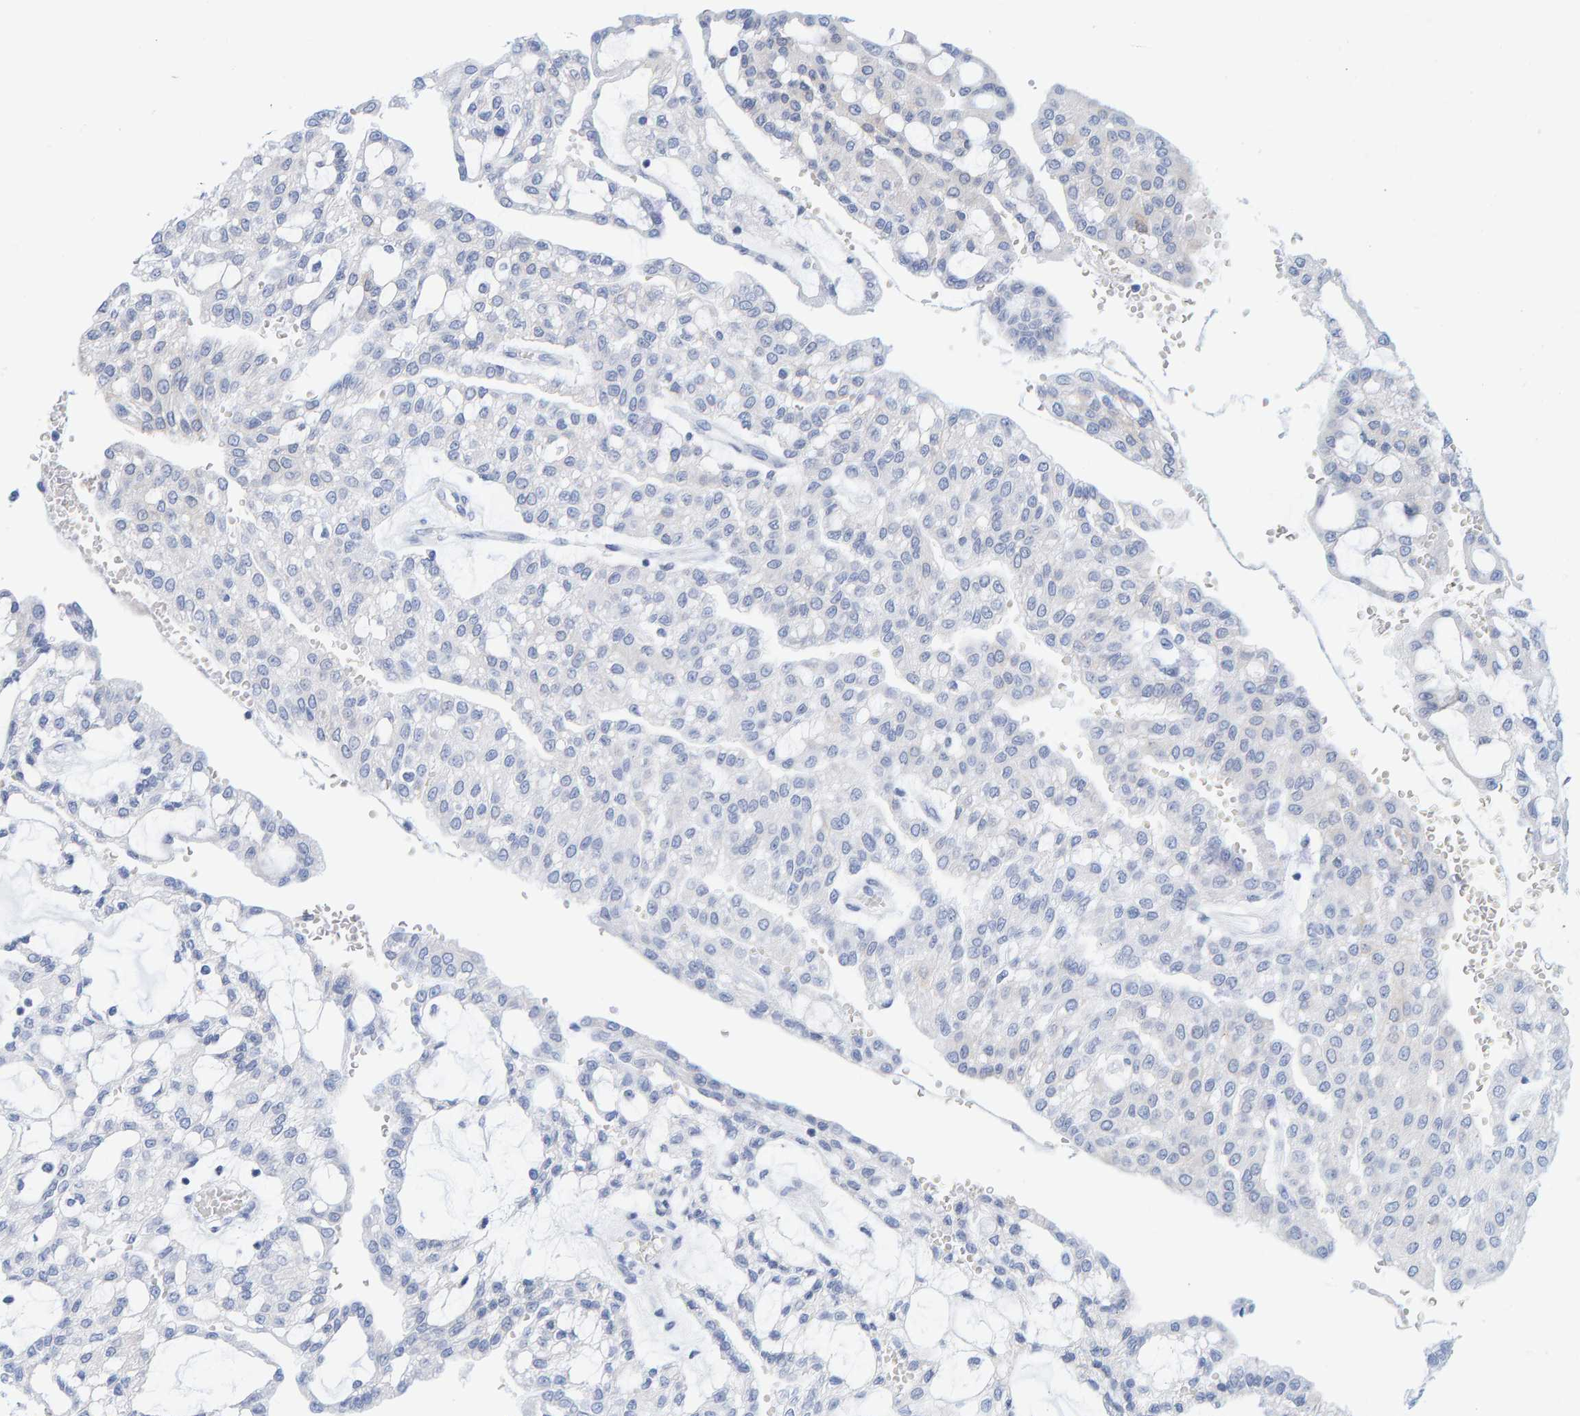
{"staining": {"intensity": "negative", "quantity": "none", "location": "none"}, "tissue": "renal cancer", "cell_type": "Tumor cells", "image_type": "cancer", "snomed": [{"axis": "morphology", "description": "Adenocarcinoma, NOS"}, {"axis": "topography", "description": "Kidney"}], "caption": "An image of renal cancer (adenocarcinoma) stained for a protein demonstrates no brown staining in tumor cells.", "gene": "KLHL11", "patient": {"sex": "male", "age": 63}}